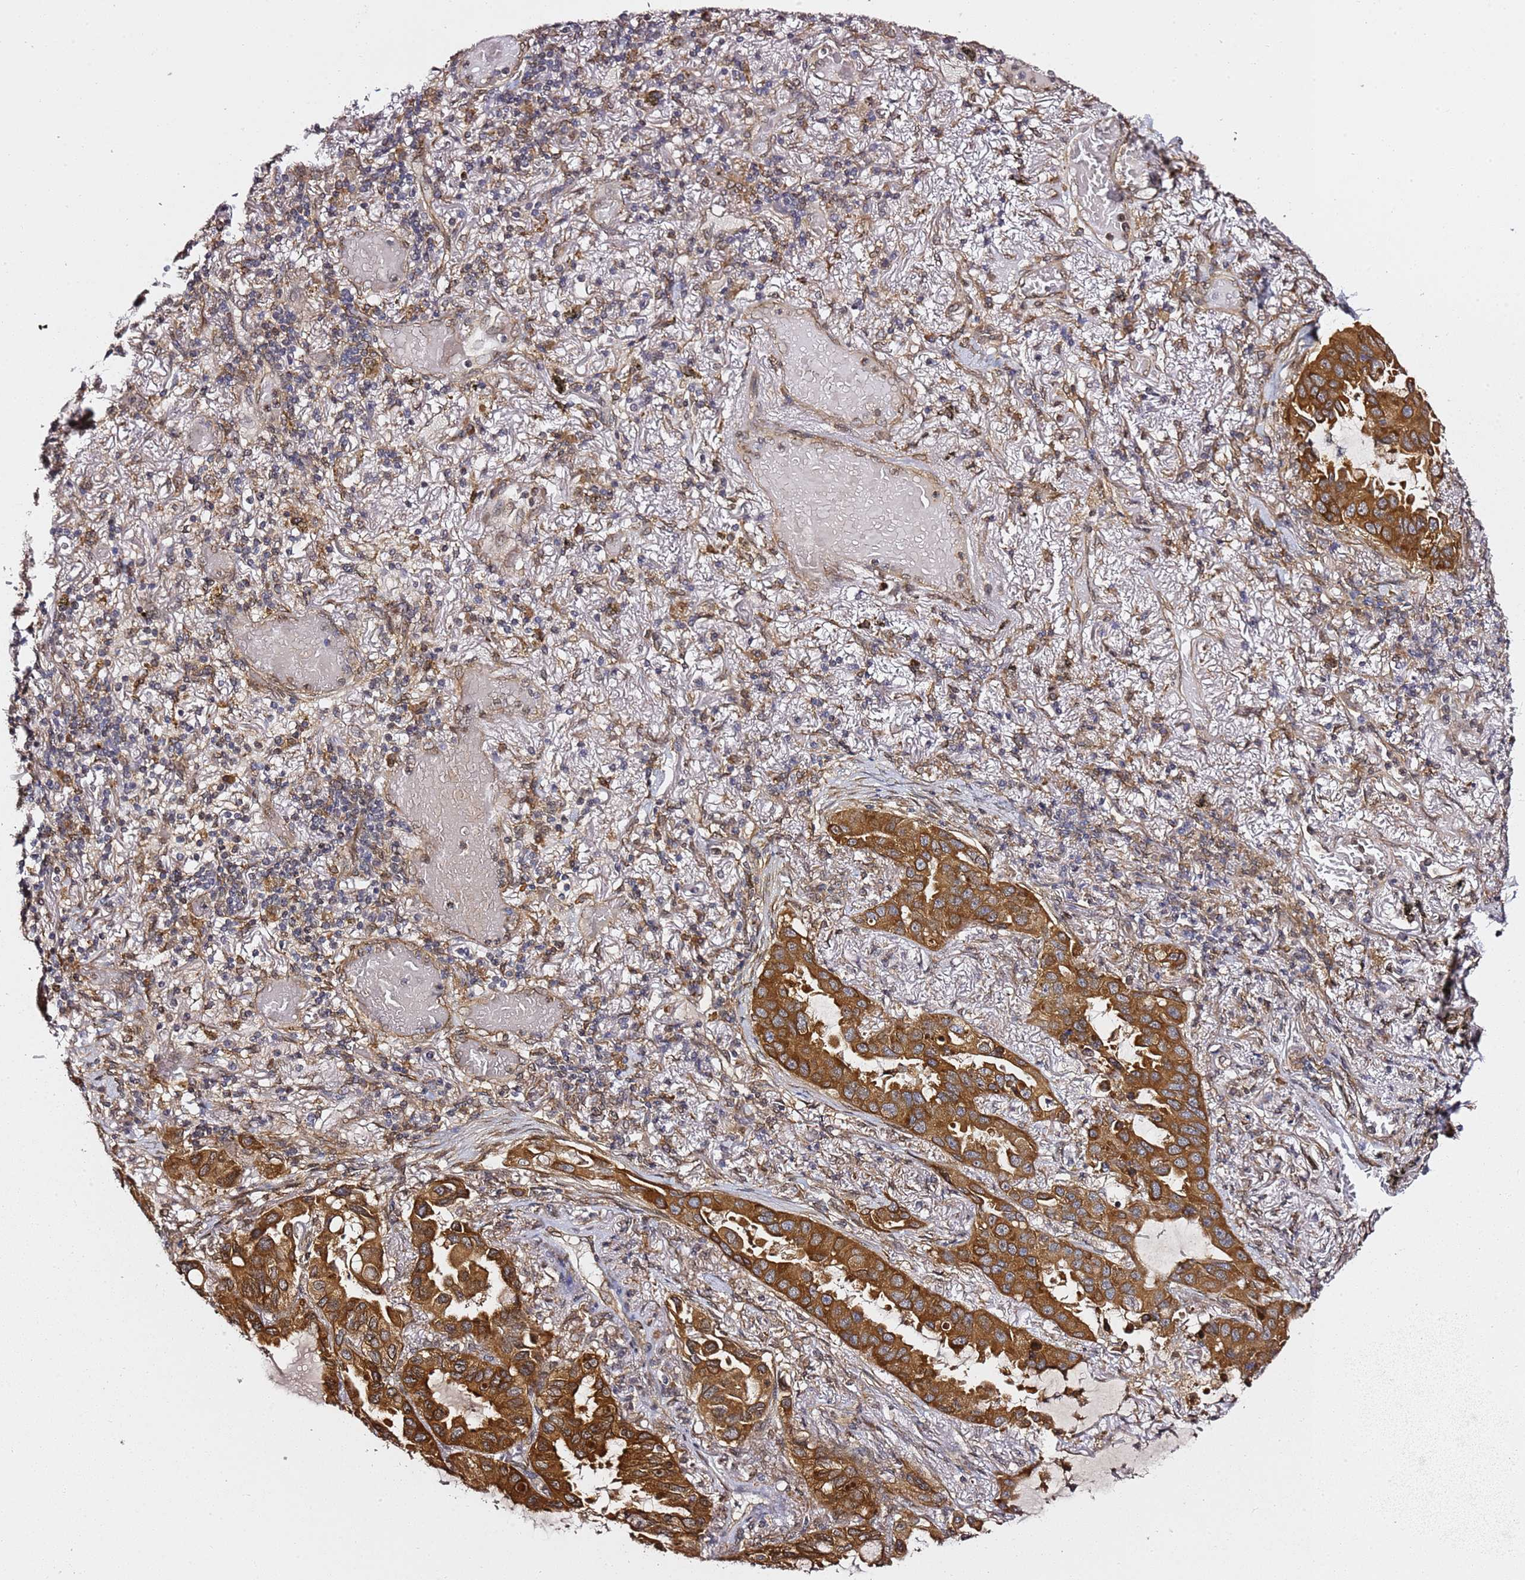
{"staining": {"intensity": "strong", "quantity": ">75%", "location": "cytoplasmic/membranous"}, "tissue": "lung cancer", "cell_type": "Tumor cells", "image_type": "cancer", "snomed": [{"axis": "morphology", "description": "Adenocarcinoma, NOS"}, {"axis": "topography", "description": "Lung"}], "caption": "Strong cytoplasmic/membranous expression for a protein is identified in approximately >75% of tumor cells of lung adenocarcinoma using immunohistochemistry.", "gene": "PRKAB2", "patient": {"sex": "male", "age": 64}}